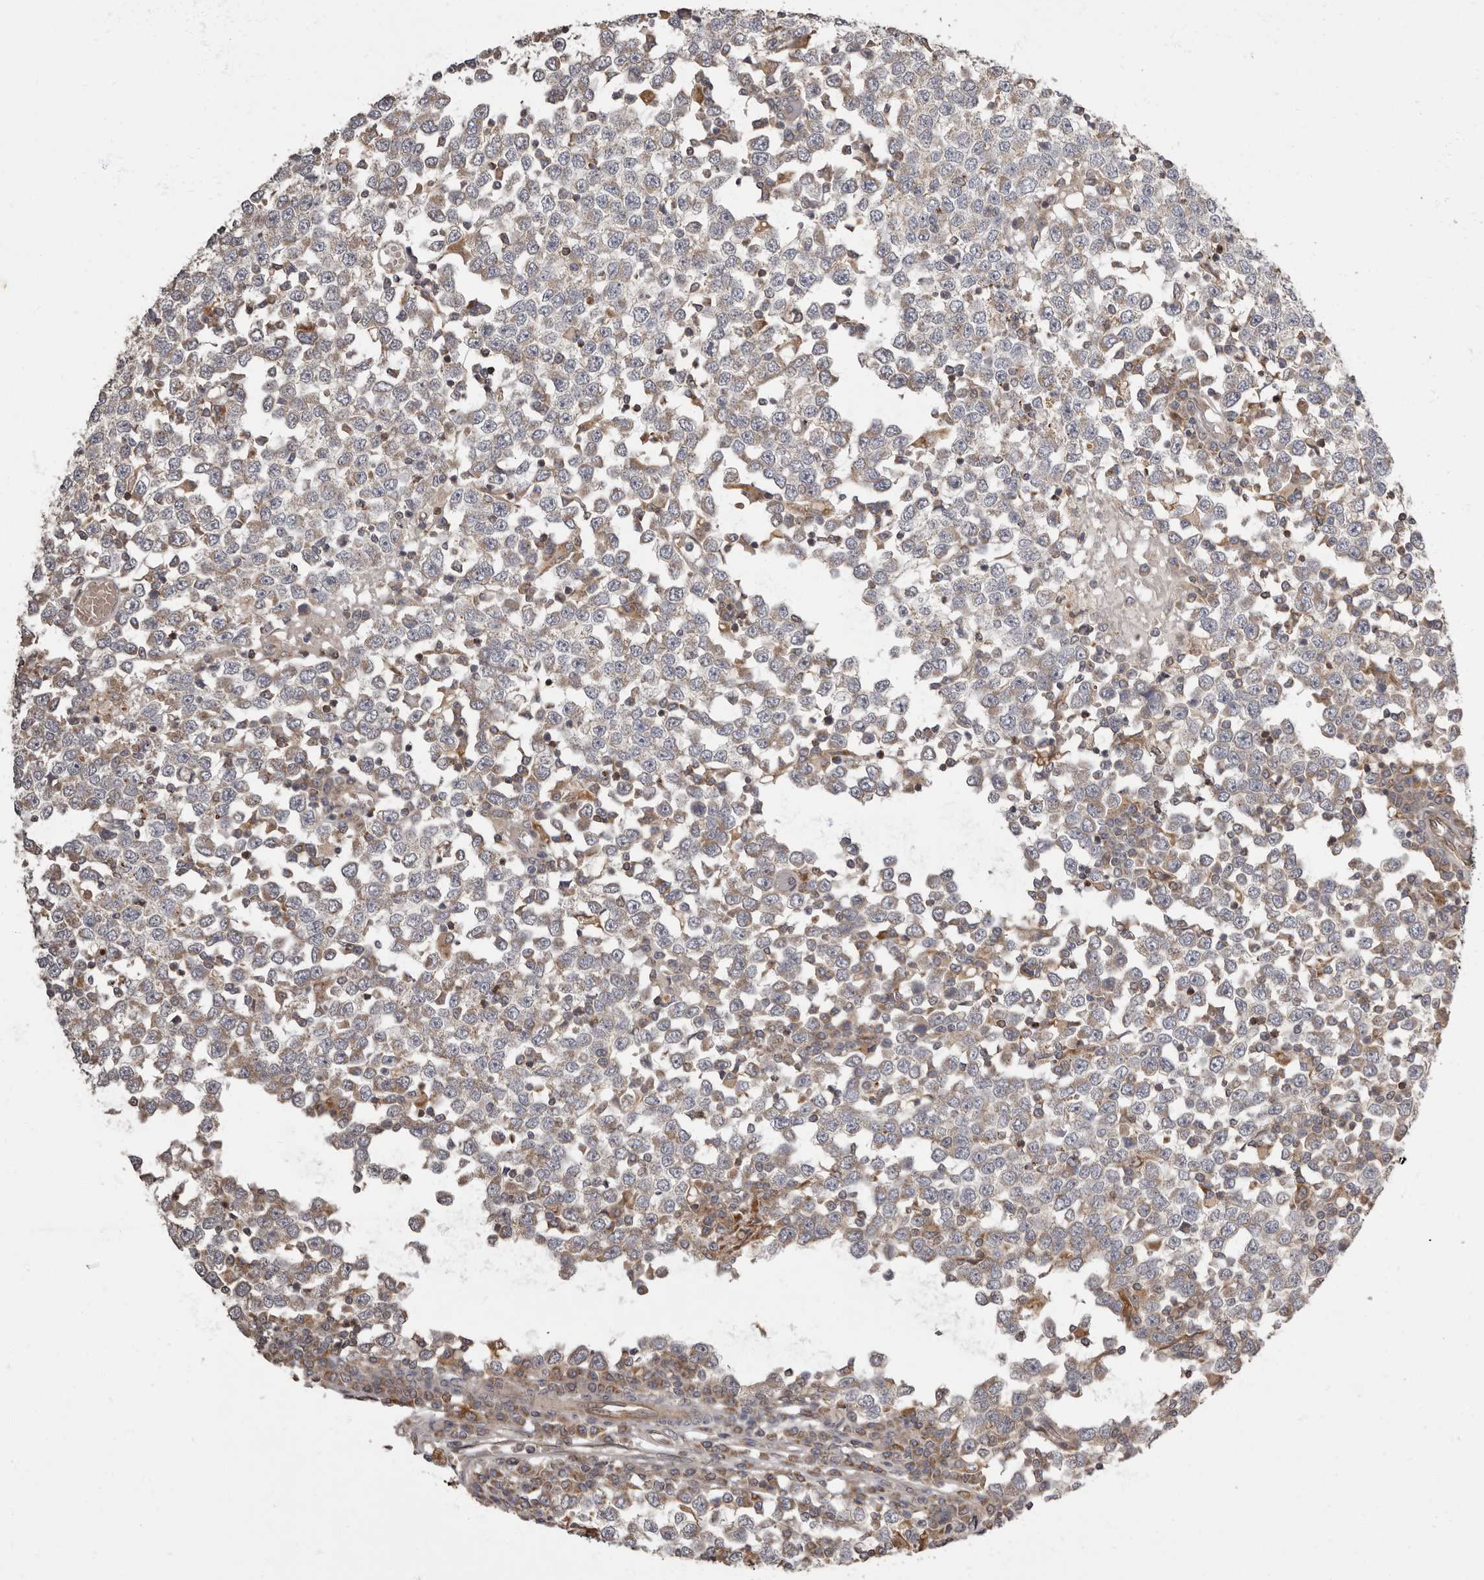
{"staining": {"intensity": "weak", "quantity": "<25%", "location": "cytoplasmic/membranous"}, "tissue": "testis cancer", "cell_type": "Tumor cells", "image_type": "cancer", "snomed": [{"axis": "morphology", "description": "Seminoma, NOS"}, {"axis": "topography", "description": "Testis"}], "caption": "Seminoma (testis) stained for a protein using immunohistochemistry reveals no positivity tumor cells.", "gene": "ADCY2", "patient": {"sex": "male", "age": 65}}